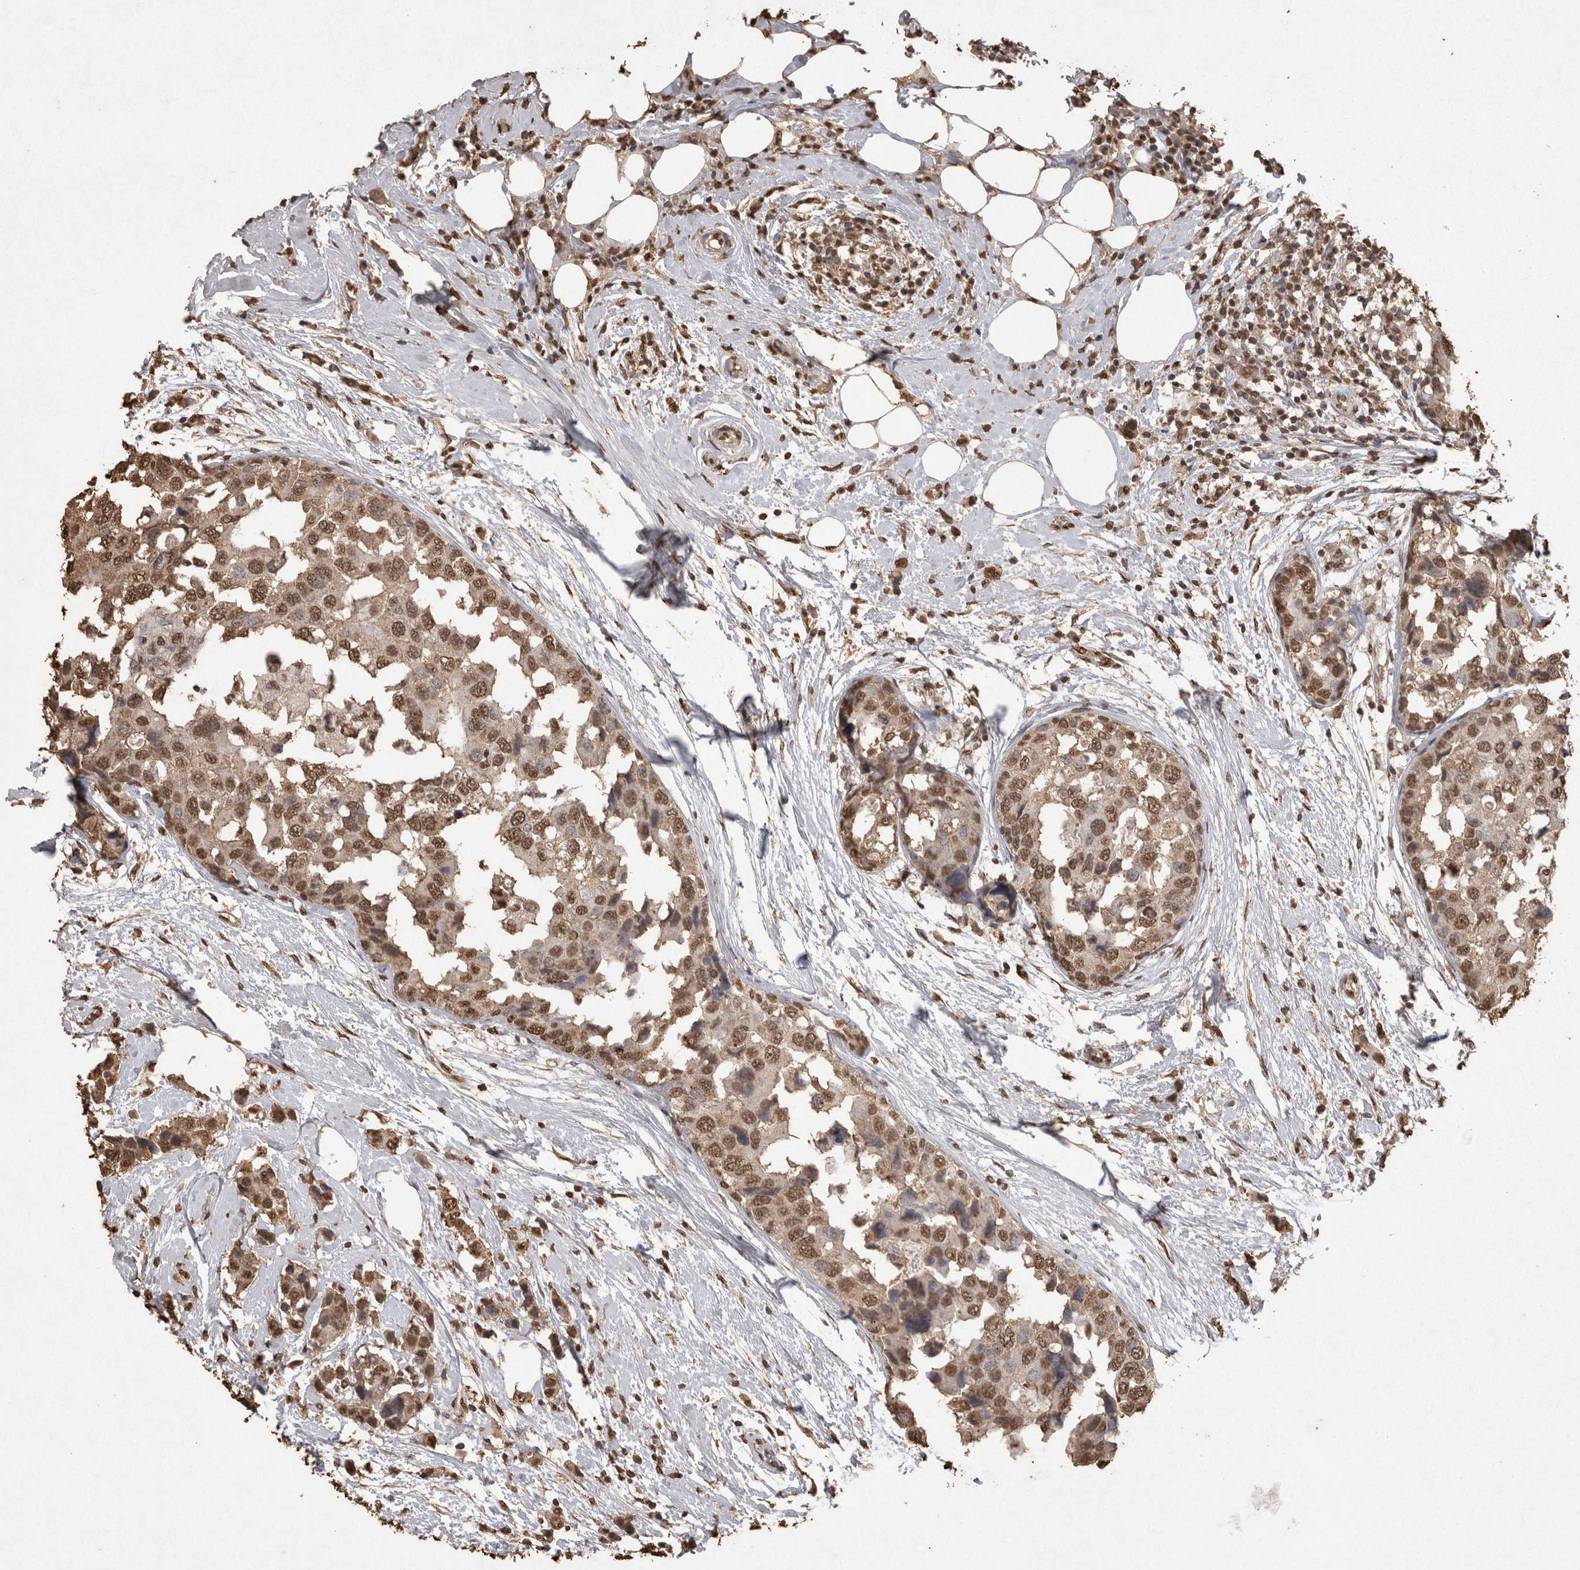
{"staining": {"intensity": "moderate", "quantity": ">75%", "location": "nuclear"}, "tissue": "breast cancer", "cell_type": "Tumor cells", "image_type": "cancer", "snomed": [{"axis": "morphology", "description": "Normal tissue, NOS"}, {"axis": "morphology", "description": "Duct carcinoma"}, {"axis": "topography", "description": "Breast"}], "caption": "Protein staining displays moderate nuclear staining in approximately >75% of tumor cells in breast infiltrating ductal carcinoma.", "gene": "POU5F1", "patient": {"sex": "female", "age": 50}}